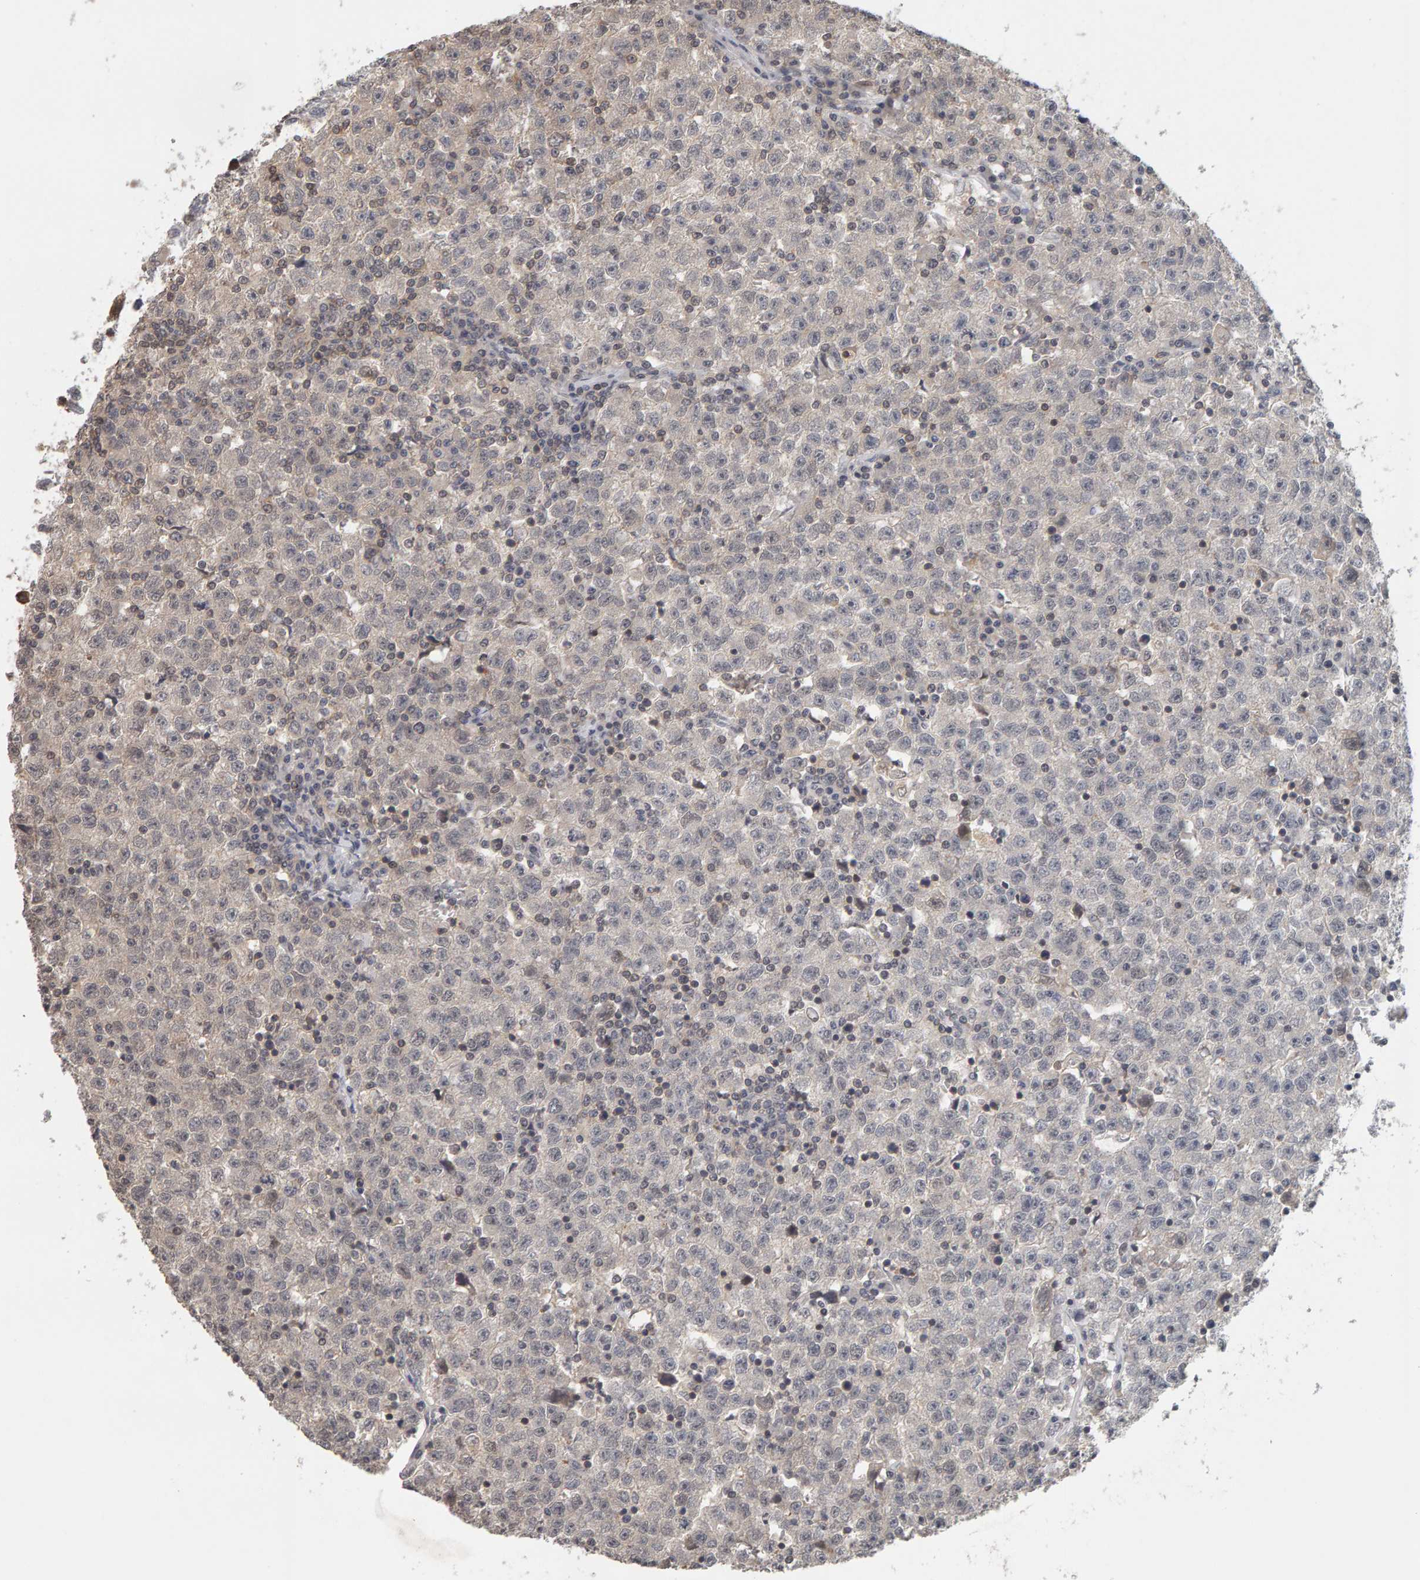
{"staining": {"intensity": "negative", "quantity": "none", "location": "none"}, "tissue": "testis cancer", "cell_type": "Tumor cells", "image_type": "cancer", "snomed": [{"axis": "morphology", "description": "Seminoma, NOS"}, {"axis": "topography", "description": "Testis"}], "caption": "There is no significant expression in tumor cells of testis seminoma. Brightfield microscopy of IHC stained with DAB (3,3'-diaminobenzidine) (brown) and hematoxylin (blue), captured at high magnification.", "gene": "TEFM", "patient": {"sex": "male", "age": 22}}